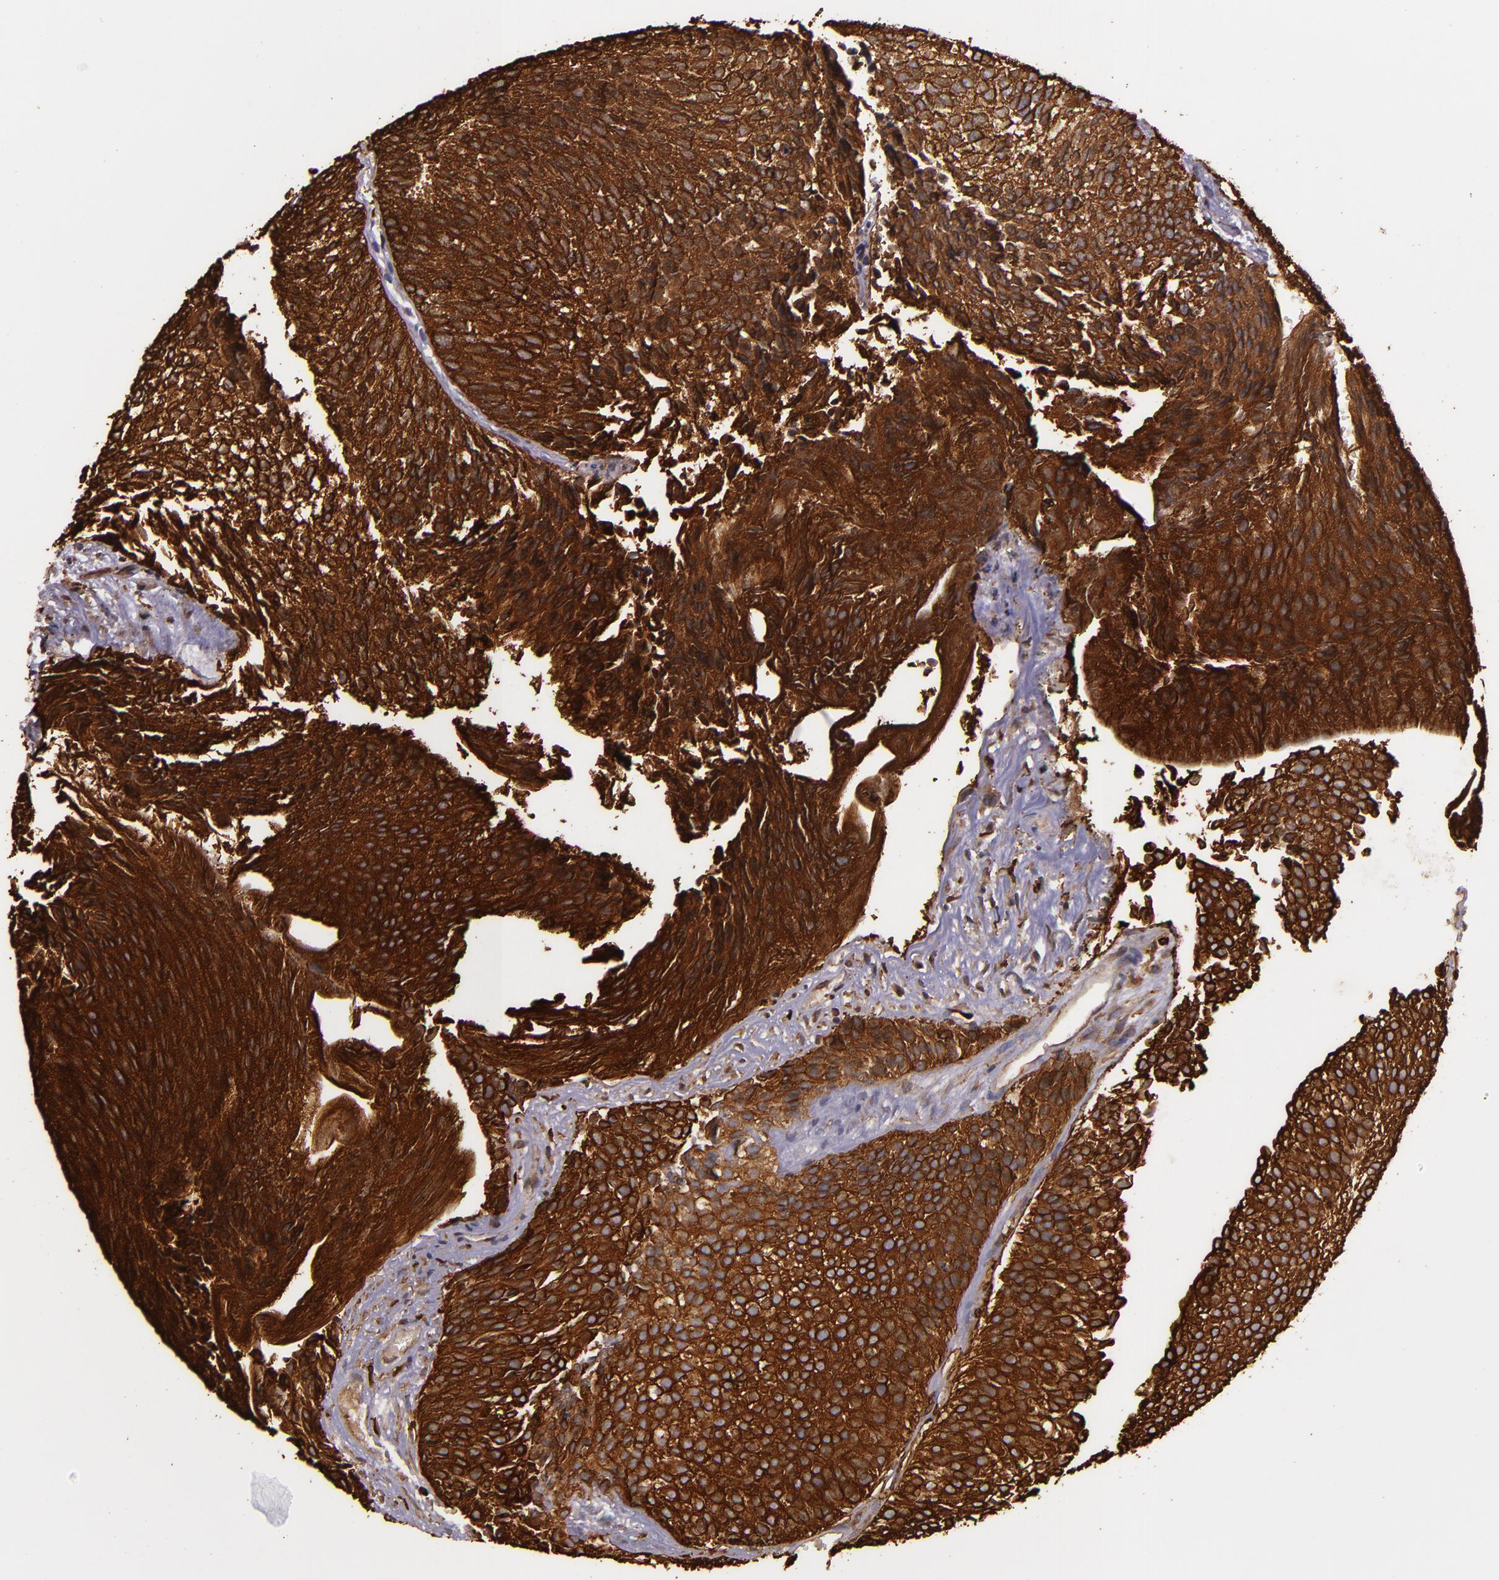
{"staining": {"intensity": "strong", "quantity": ">75%", "location": "cytoplasmic/membranous"}, "tissue": "urothelial cancer", "cell_type": "Tumor cells", "image_type": "cancer", "snomed": [{"axis": "morphology", "description": "Urothelial carcinoma, Low grade"}, {"axis": "topography", "description": "Urinary bladder"}], "caption": "Strong cytoplasmic/membranous expression is present in approximately >75% of tumor cells in urothelial carcinoma (low-grade).", "gene": "SLC9A3R1", "patient": {"sex": "male", "age": 84}}